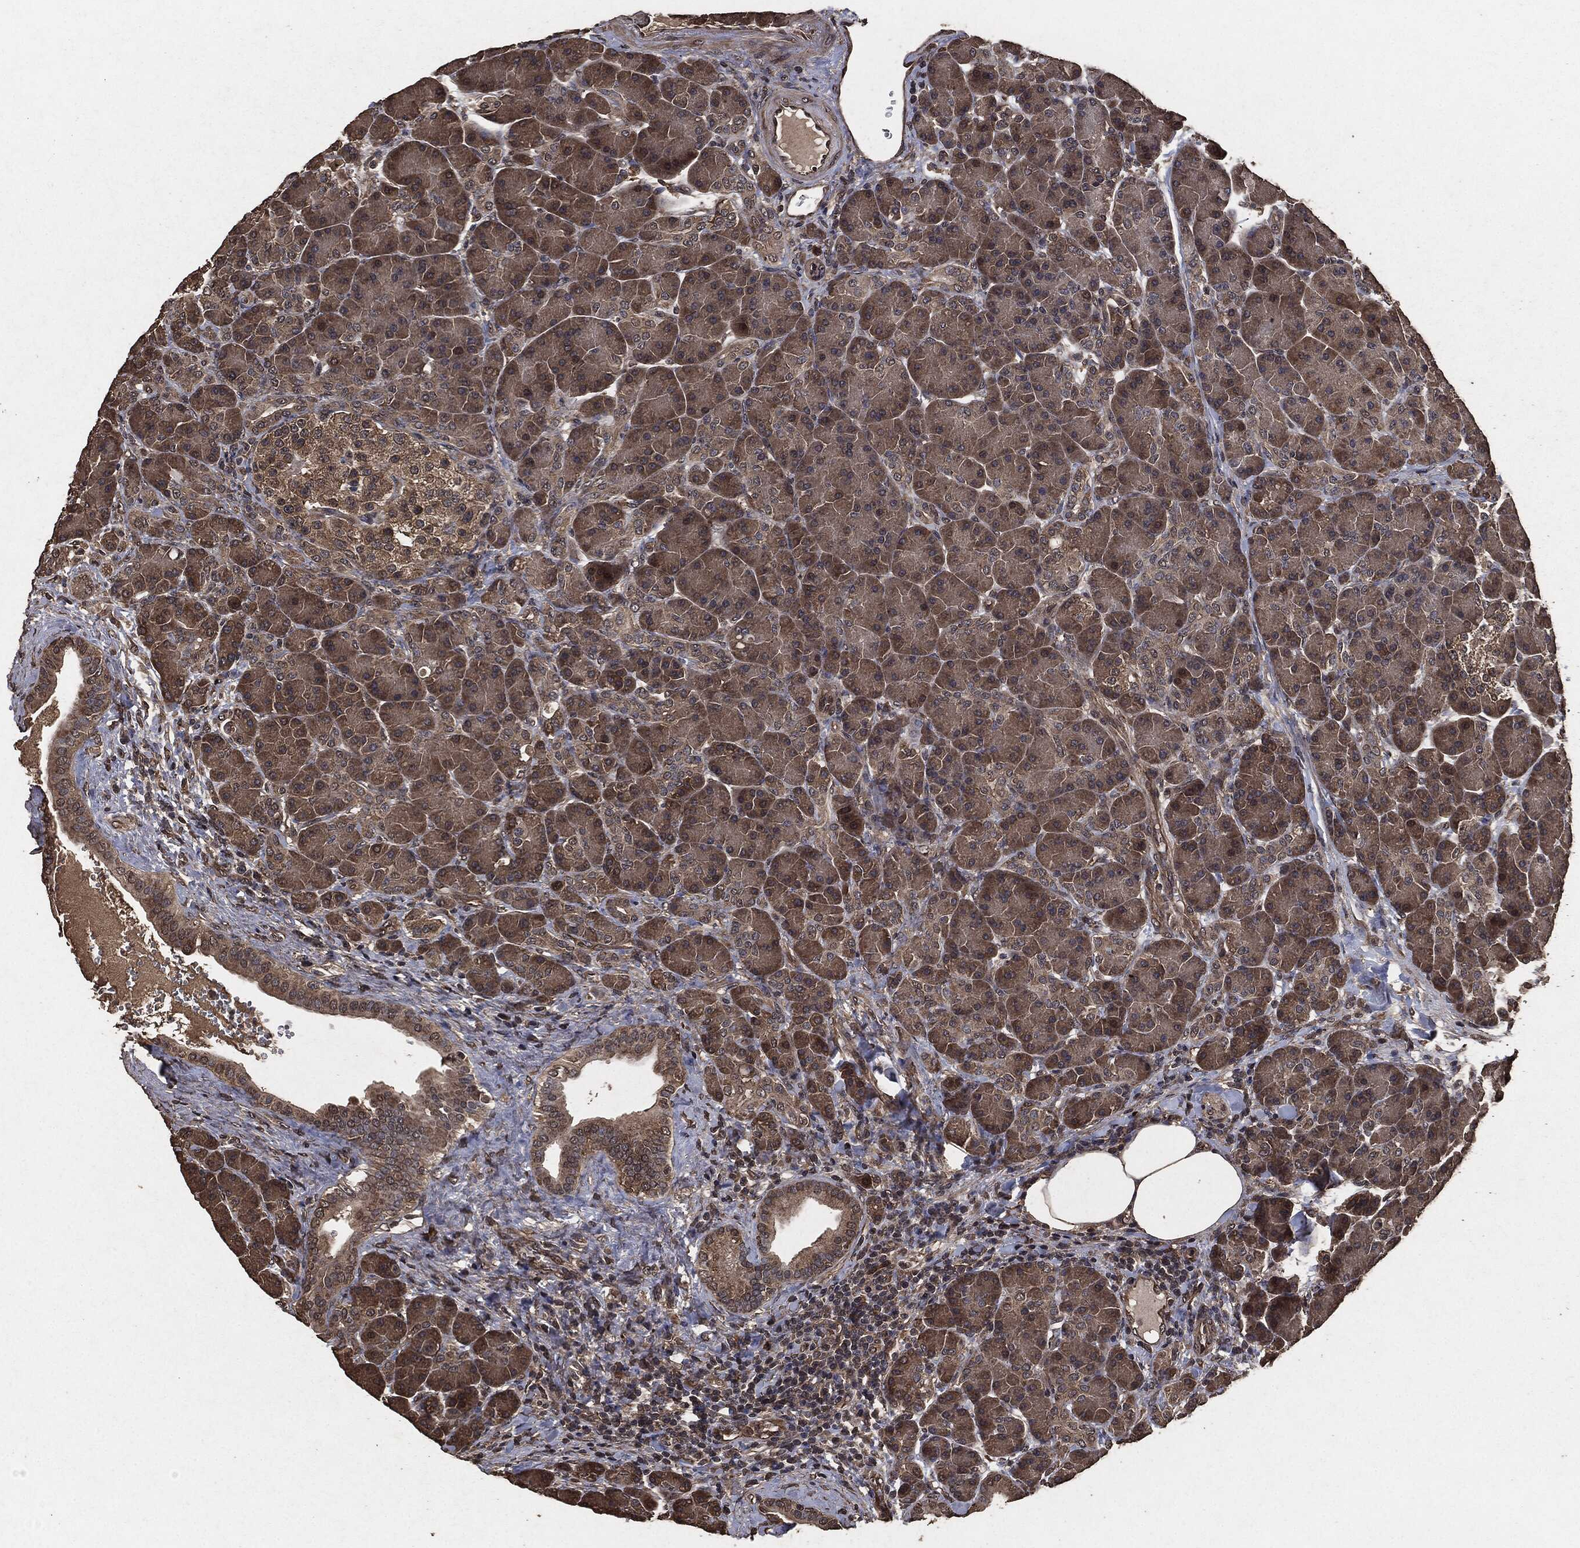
{"staining": {"intensity": "moderate", "quantity": "25%-75%", "location": "cytoplasmic/membranous"}, "tissue": "pancreas", "cell_type": "Exocrine glandular cells", "image_type": "normal", "snomed": [{"axis": "morphology", "description": "Normal tissue, NOS"}, {"axis": "topography", "description": "Pancreas"}], "caption": "Pancreas stained with DAB (3,3'-diaminobenzidine) immunohistochemistry (IHC) demonstrates medium levels of moderate cytoplasmic/membranous positivity in approximately 25%-75% of exocrine glandular cells.", "gene": "AKT1S1", "patient": {"sex": "female", "age": 63}}